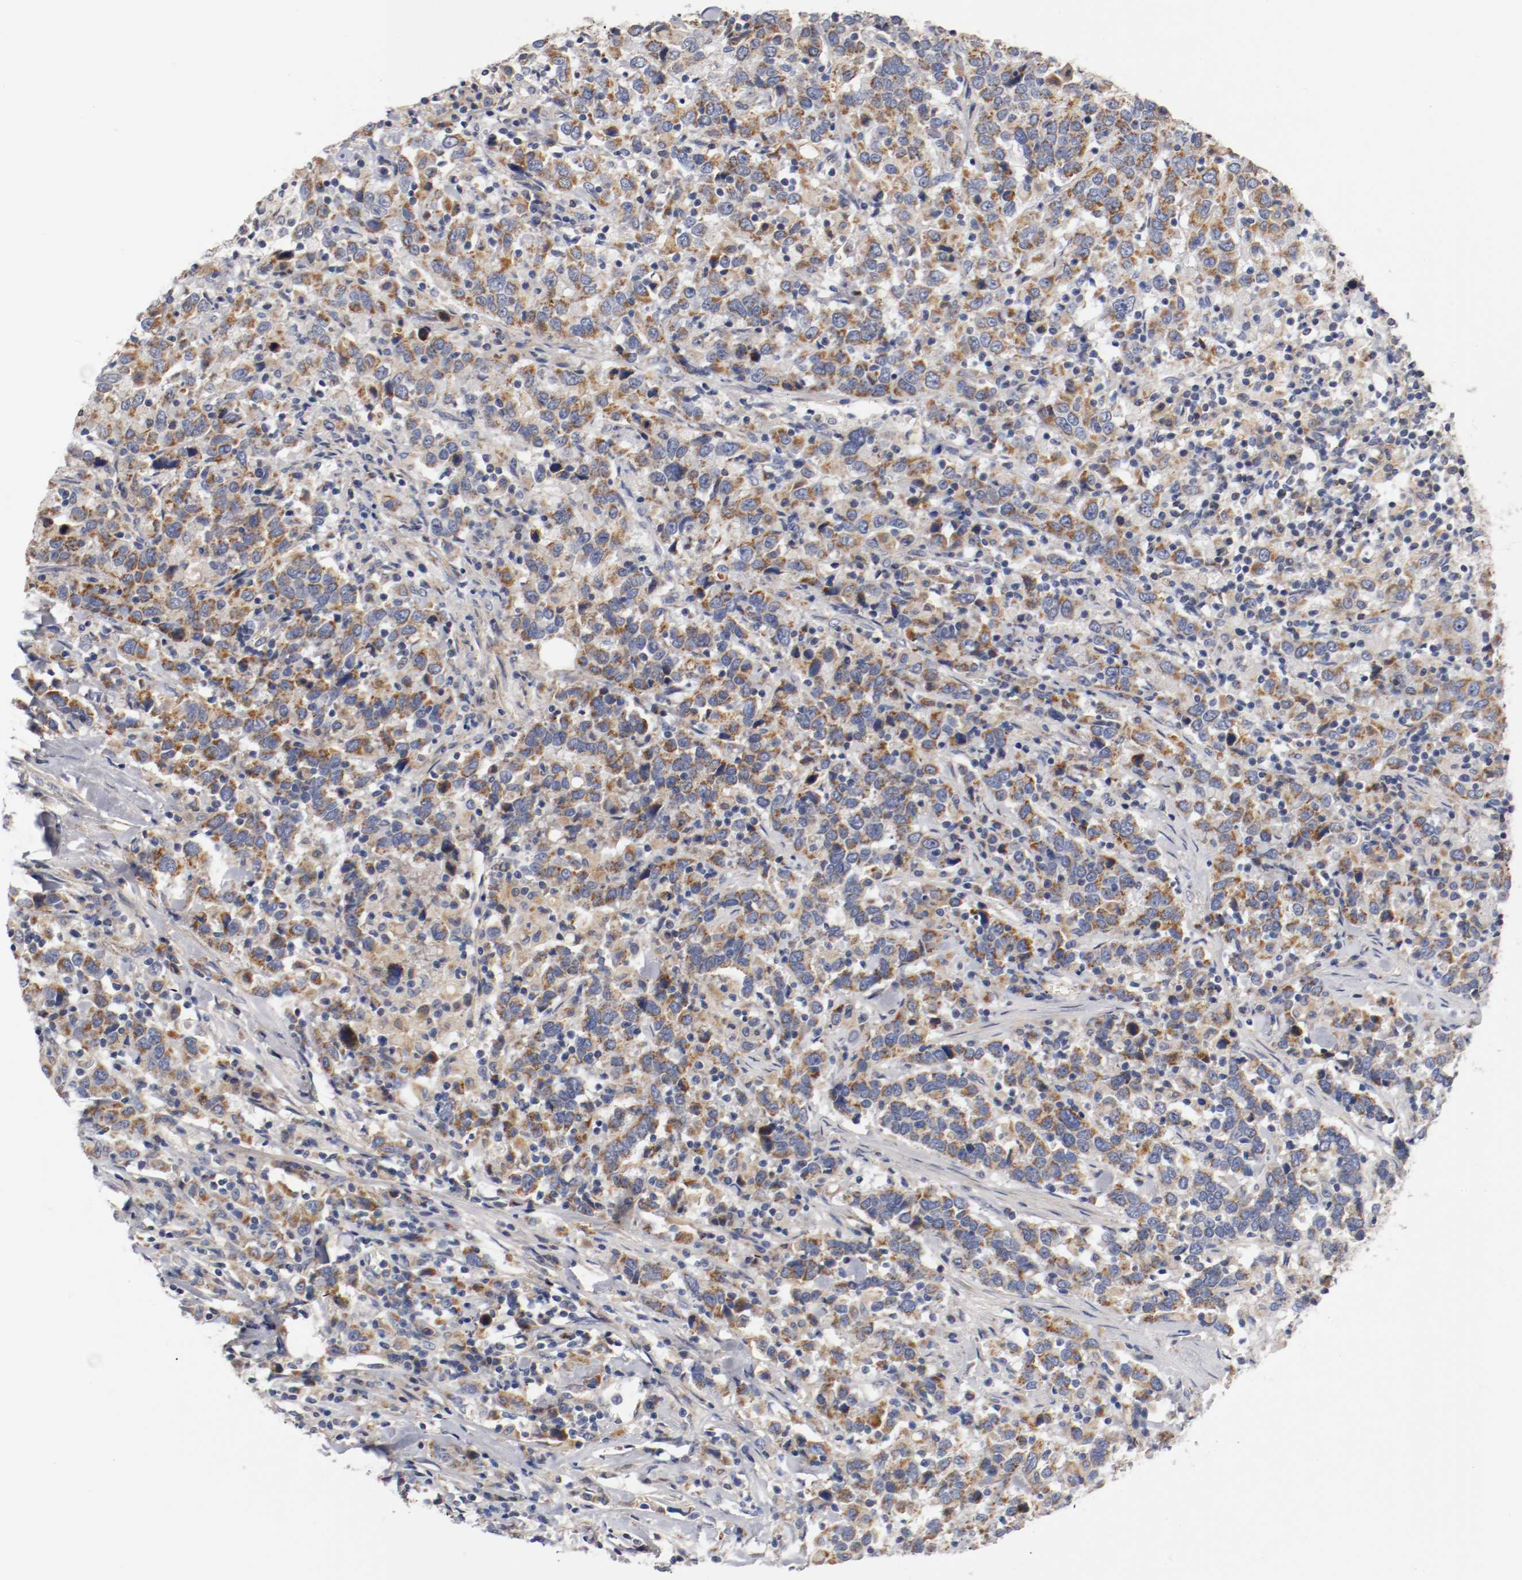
{"staining": {"intensity": "moderate", "quantity": "25%-75%", "location": "cytoplasmic/membranous"}, "tissue": "urothelial cancer", "cell_type": "Tumor cells", "image_type": "cancer", "snomed": [{"axis": "morphology", "description": "Urothelial carcinoma, High grade"}, {"axis": "topography", "description": "Urinary bladder"}], "caption": "DAB (3,3'-diaminobenzidine) immunohistochemical staining of human urothelial cancer demonstrates moderate cytoplasmic/membranous protein expression in approximately 25%-75% of tumor cells. Ihc stains the protein in brown and the nuclei are stained blue.", "gene": "PCSK6", "patient": {"sex": "male", "age": 61}}